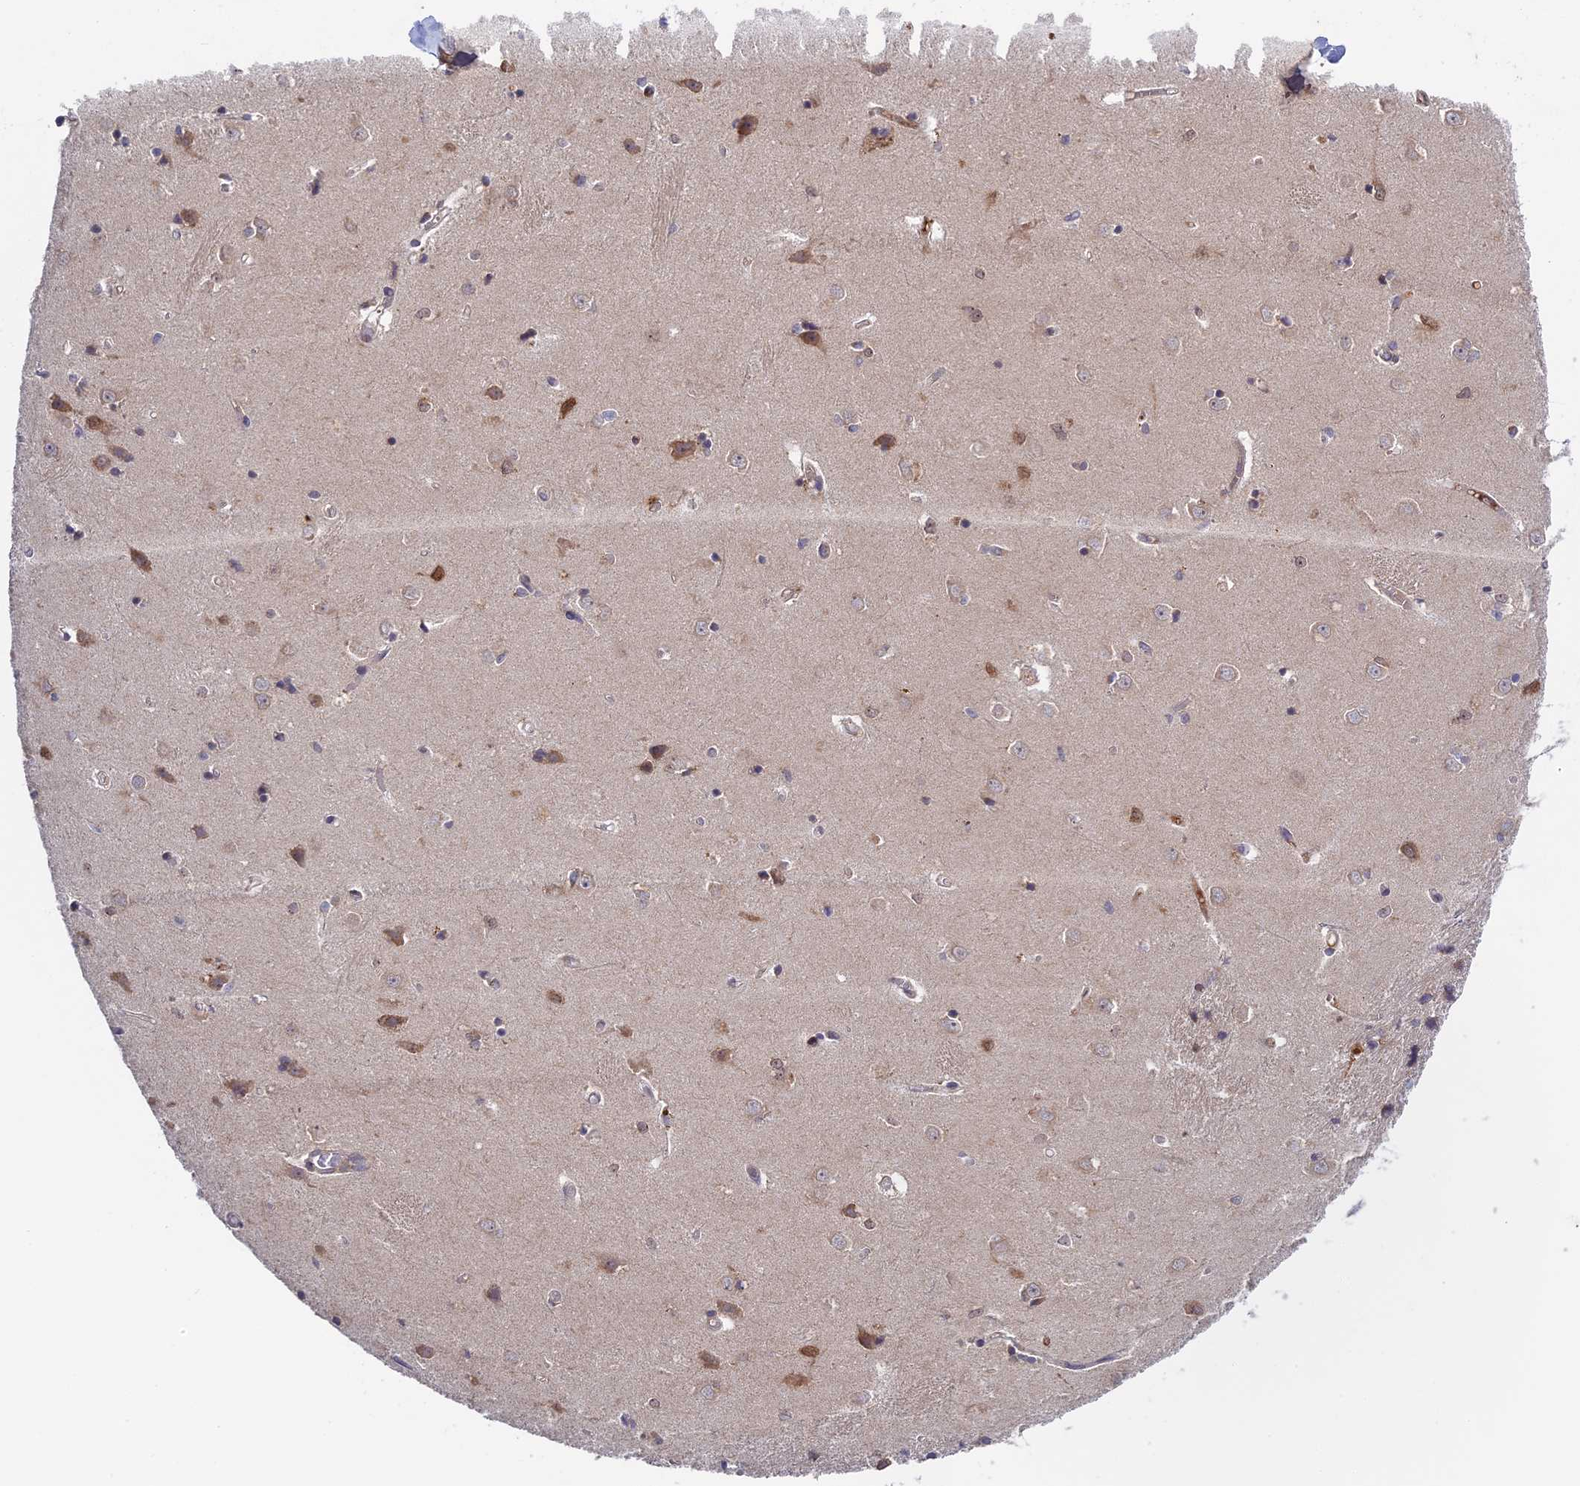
{"staining": {"intensity": "negative", "quantity": "none", "location": "none"}, "tissue": "caudate", "cell_type": "Glial cells", "image_type": "normal", "snomed": [{"axis": "morphology", "description": "Normal tissue, NOS"}, {"axis": "topography", "description": "Lateral ventricle wall"}], "caption": "Immunohistochemical staining of benign caudate shows no significant staining in glial cells. (DAB (3,3'-diaminobenzidine) immunohistochemistry (IHC), high magnification).", "gene": "RAB15", "patient": {"sex": "male", "age": 37}}